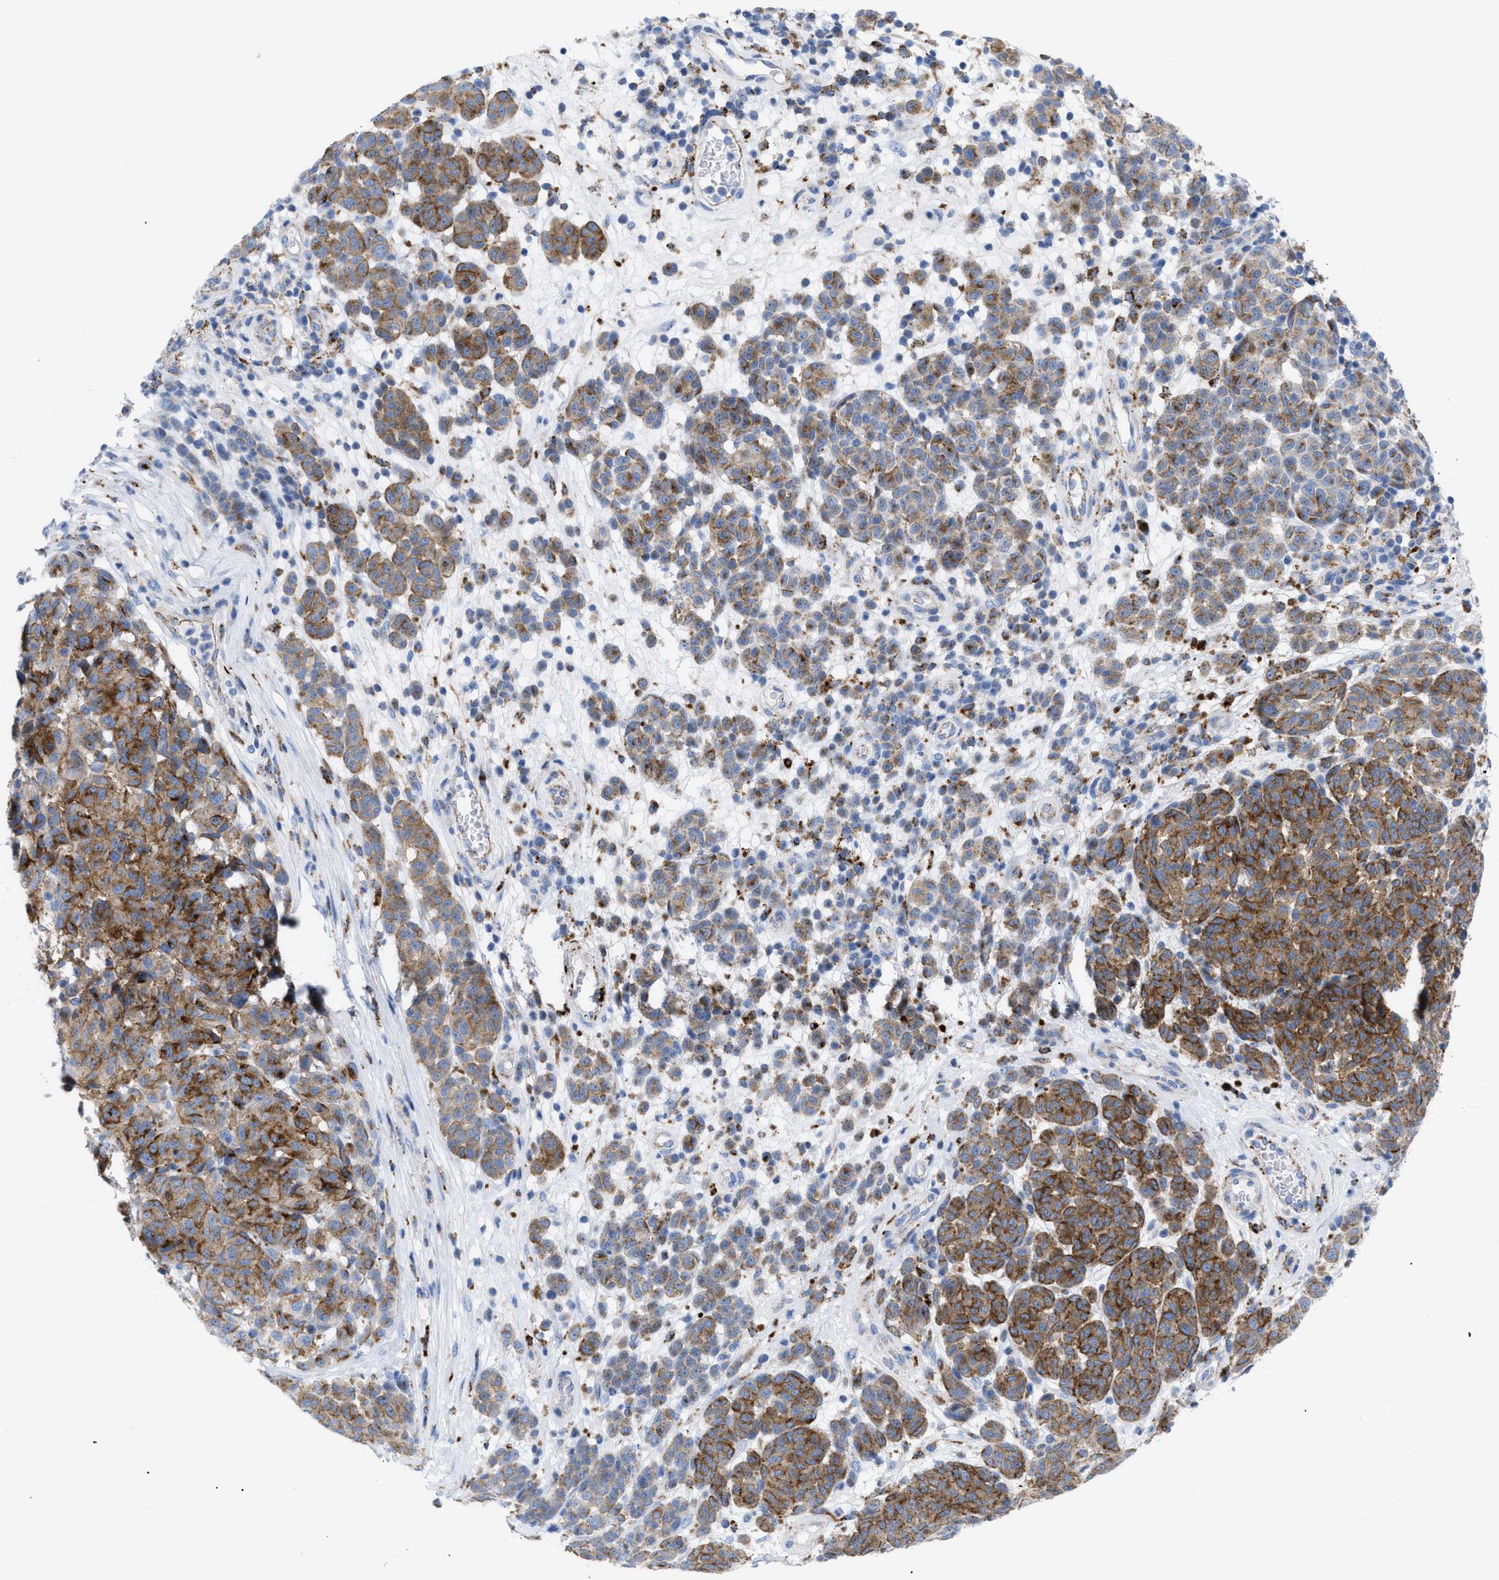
{"staining": {"intensity": "moderate", "quantity": ">75%", "location": "cytoplasmic/membranous"}, "tissue": "melanoma", "cell_type": "Tumor cells", "image_type": "cancer", "snomed": [{"axis": "morphology", "description": "Malignant melanoma, NOS"}, {"axis": "topography", "description": "Skin"}], "caption": "Tumor cells reveal moderate cytoplasmic/membranous positivity in approximately >75% of cells in malignant melanoma. The protein is stained brown, and the nuclei are stained in blue (DAB IHC with brightfield microscopy, high magnification).", "gene": "DRAM2", "patient": {"sex": "male", "age": 59}}